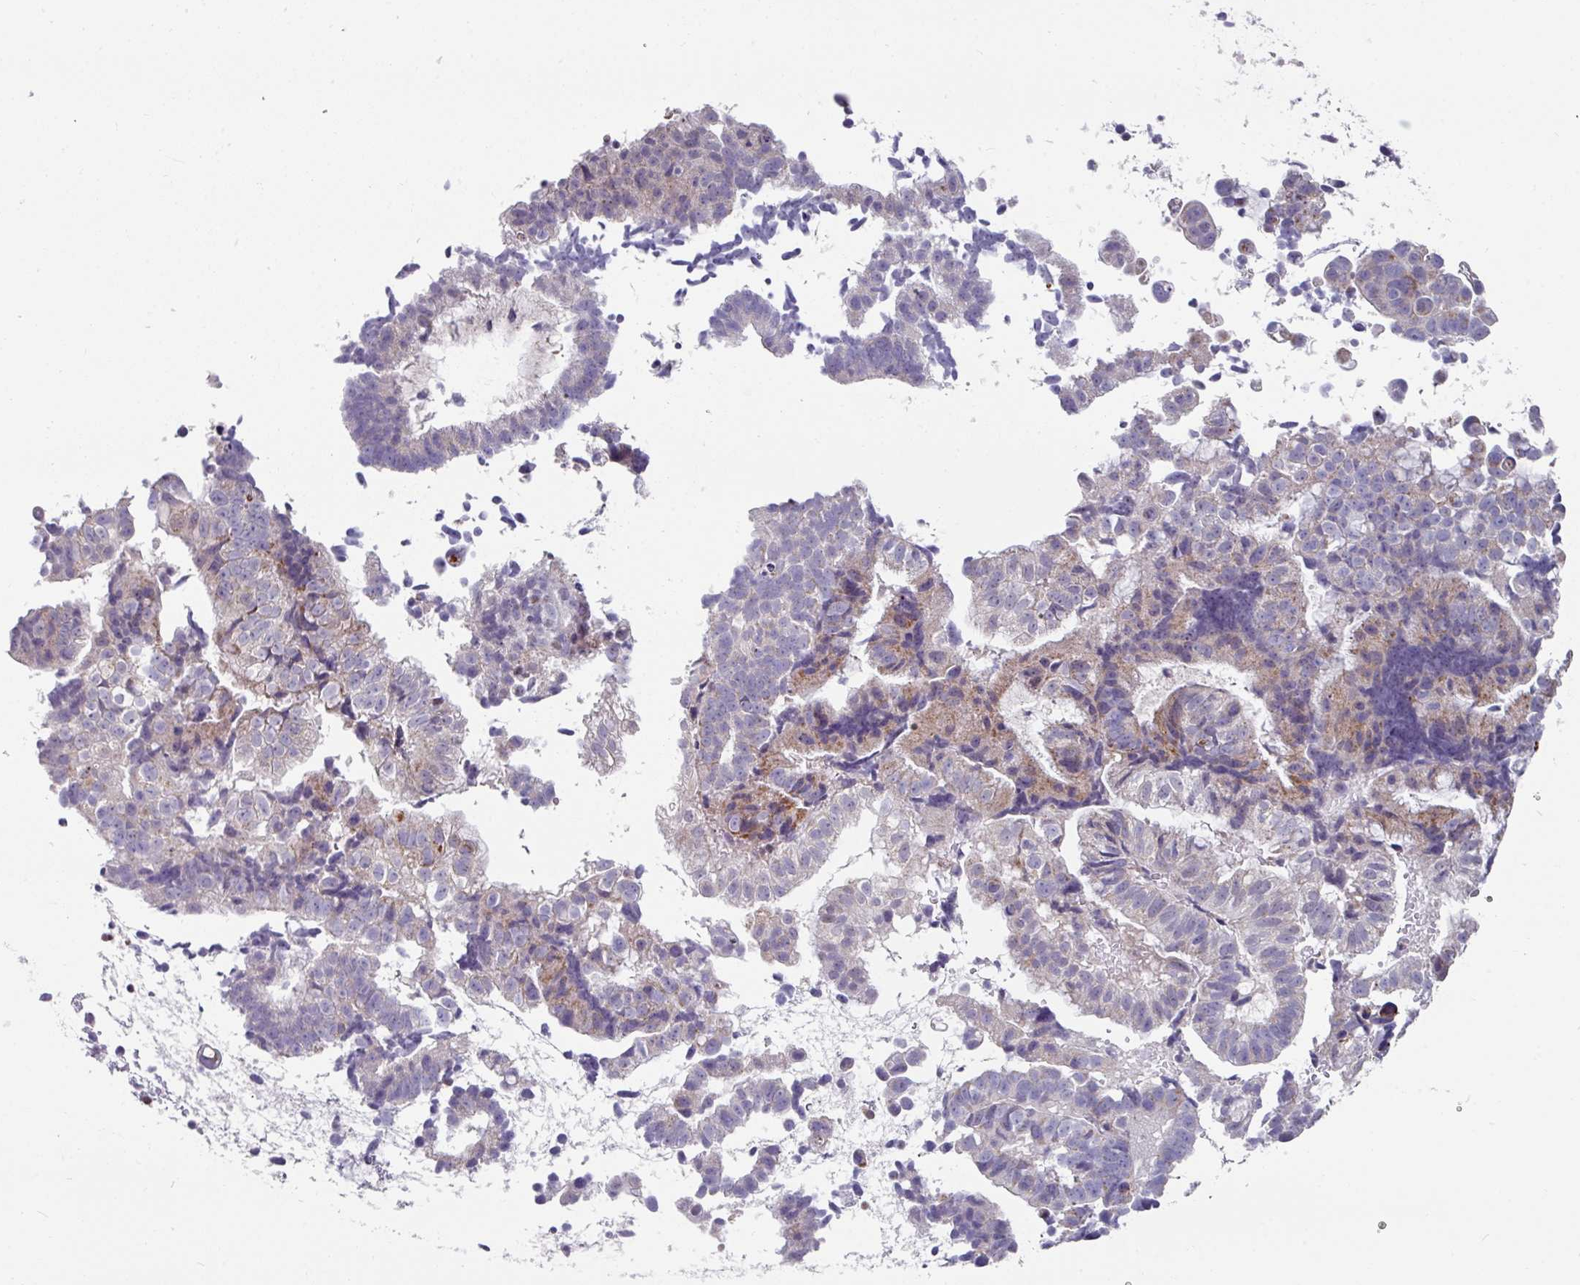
{"staining": {"intensity": "moderate", "quantity": "<25%", "location": "cytoplasmic/membranous"}, "tissue": "endometrial cancer", "cell_type": "Tumor cells", "image_type": "cancer", "snomed": [{"axis": "morphology", "description": "Adenocarcinoma, NOS"}, {"axis": "topography", "description": "Endometrium"}], "caption": "Tumor cells exhibit low levels of moderate cytoplasmic/membranous positivity in approximately <25% of cells in adenocarcinoma (endometrial). Using DAB (3,3'-diaminobenzidine) (brown) and hematoxylin (blue) stains, captured at high magnification using brightfield microscopy.", "gene": "CBX7", "patient": {"sex": "female", "age": 76}}